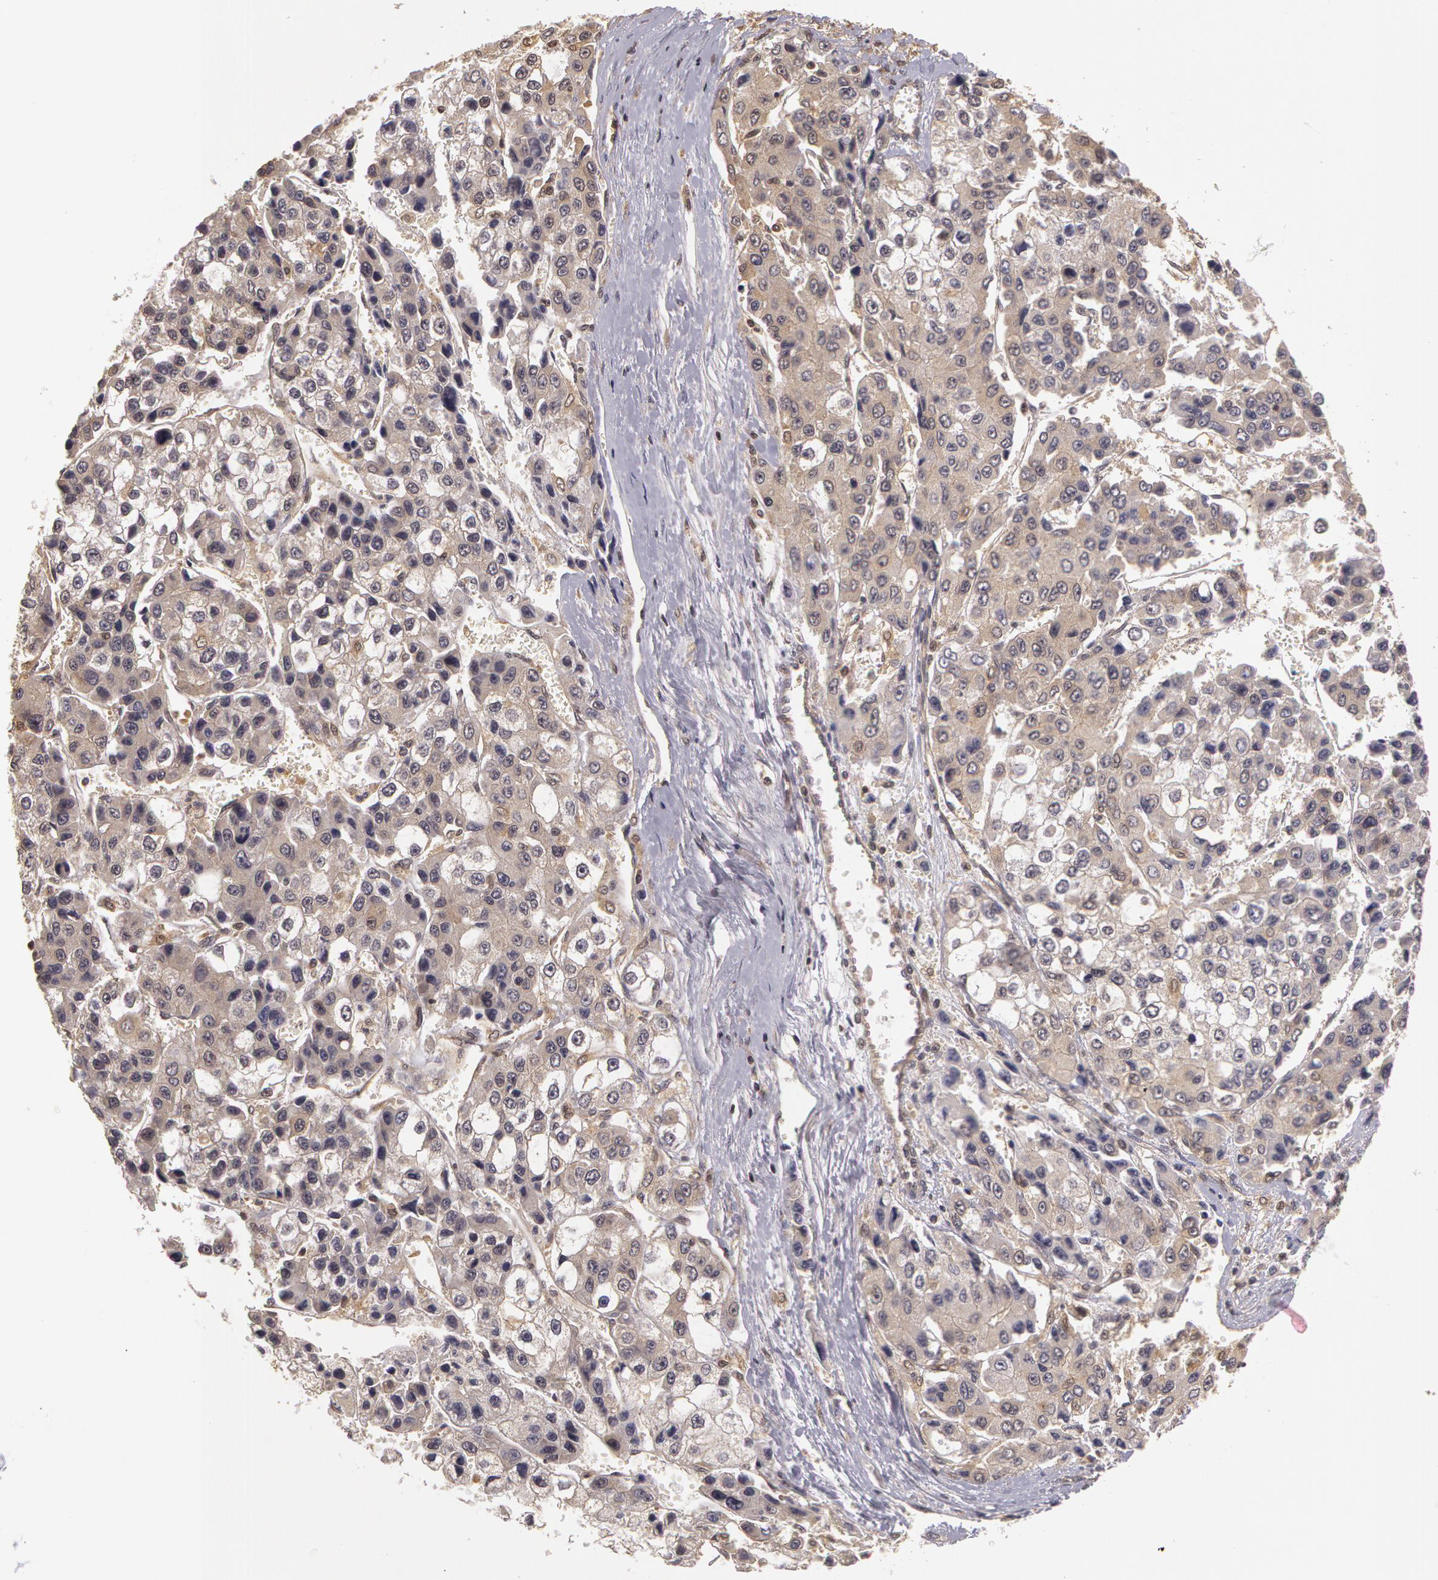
{"staining": {"intensity": "negative", "quantity": "none", "location": "none"}, "tissue": "liver cancer", "cell_type": "Tumor cells", "image_type": "cancer", "snomed": [{"axis": "morphology", "description": "Carcinoma, Hepatocellular, NOS"}, {"axis": "topography", "description": "Liver"}], "caption": "Human hepatocellular carcinoma (liver) stained for a protein using IHC exhibits no positivity in tumor cells.", "gene": "AHSA1", "patient": {"sex": "female", "age": 66}}